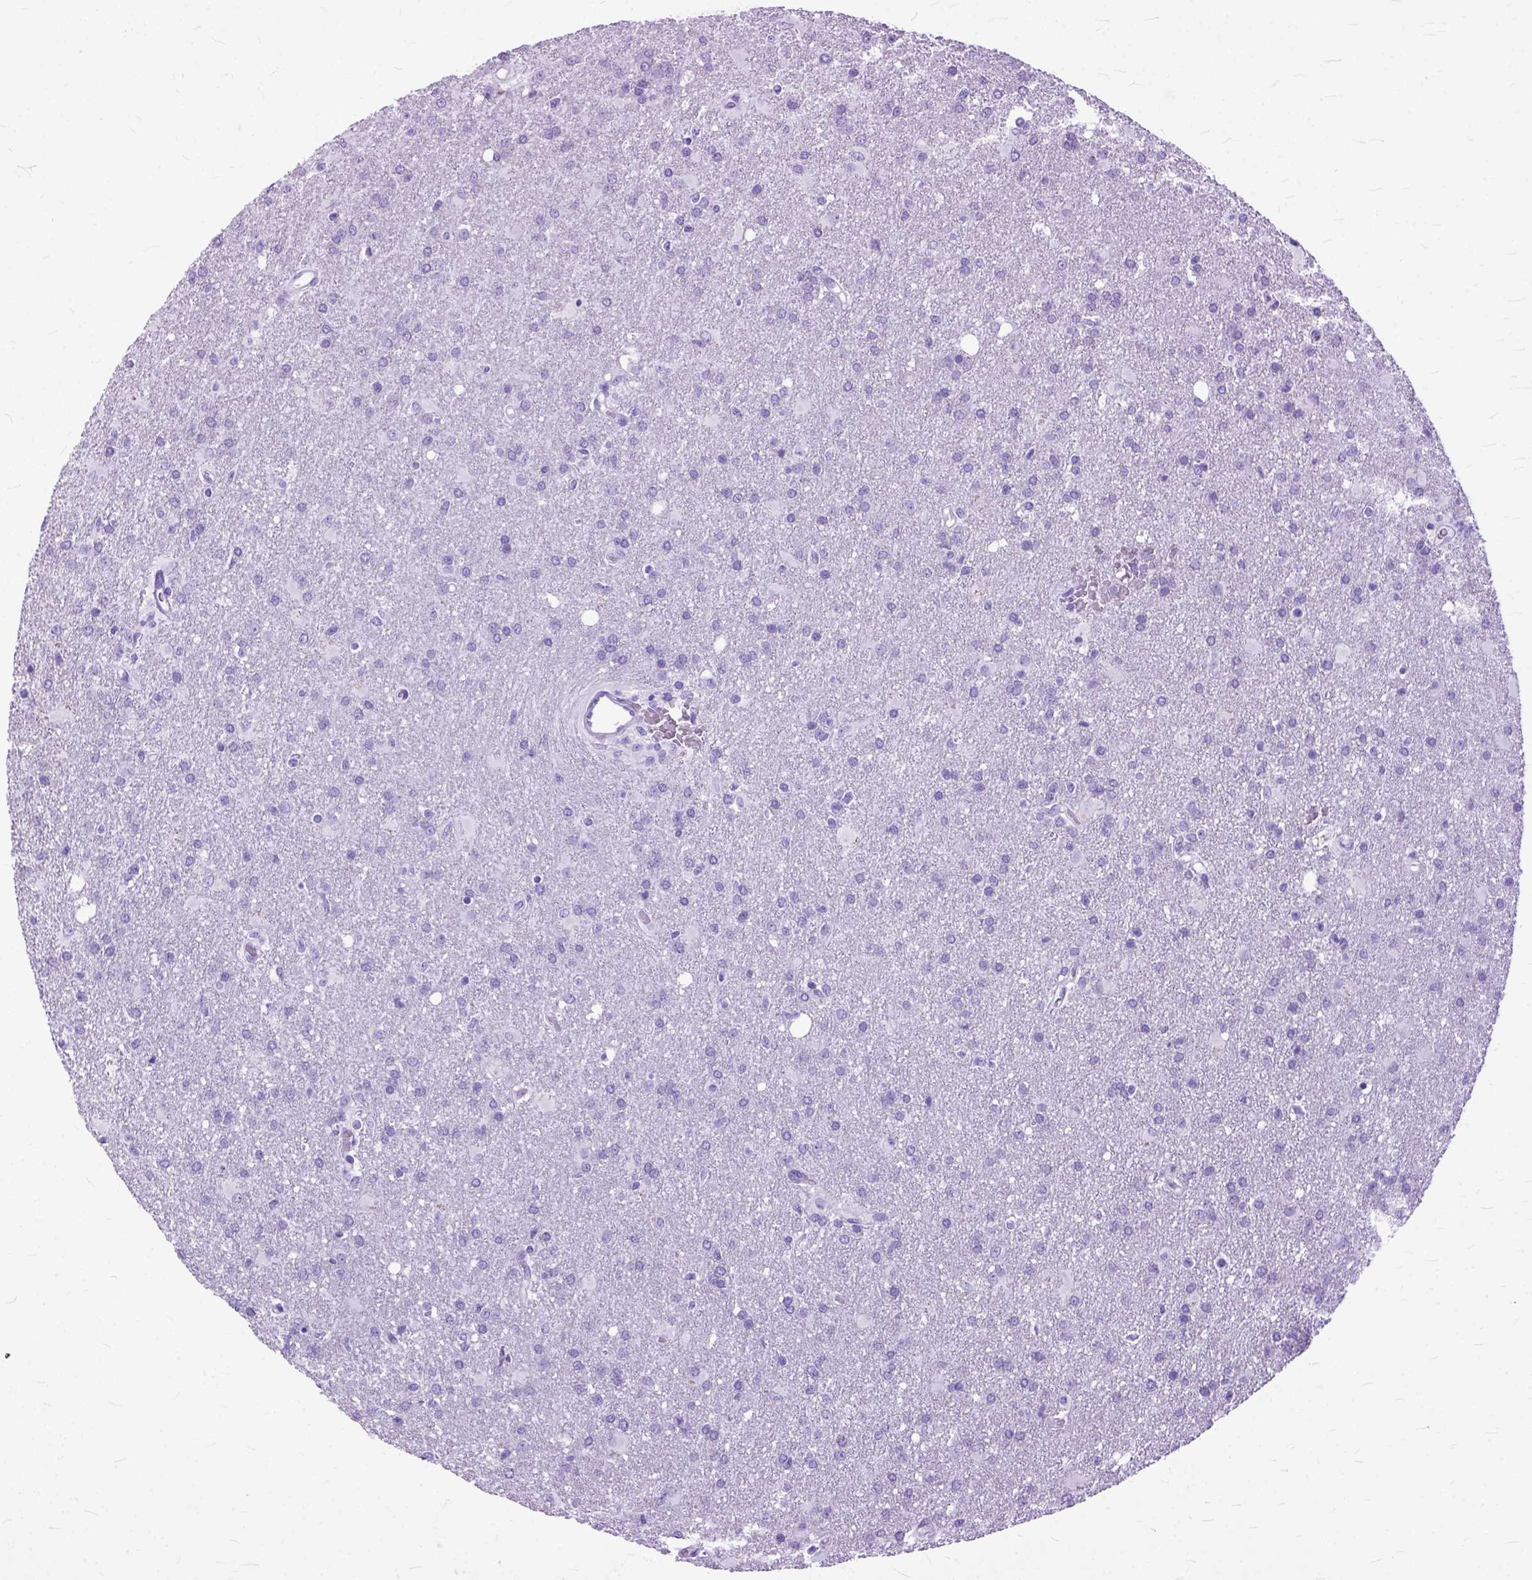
{"staining": {"intensity": "negative", "quantity": "none", "location": "none"}, "tissue": "glioma", "cell_type": "Tumor cells", "image_type": "cancer", "snomed": [{"axis": "morphology", "description": "Glioma, malignant, High grade"}, {"axis": "topography", "description": "Brain"}], "caption": "High magnification brightfield microscopy of malignant glioma (high-grade) stained with DAB (3,3'-diaminobenzidine) (brown) and counterstained with hematoxylin (blue): tumor cells show no significant staining.", "gene": "GNGT1", "patient": {"sex": "male", "age": 68}}